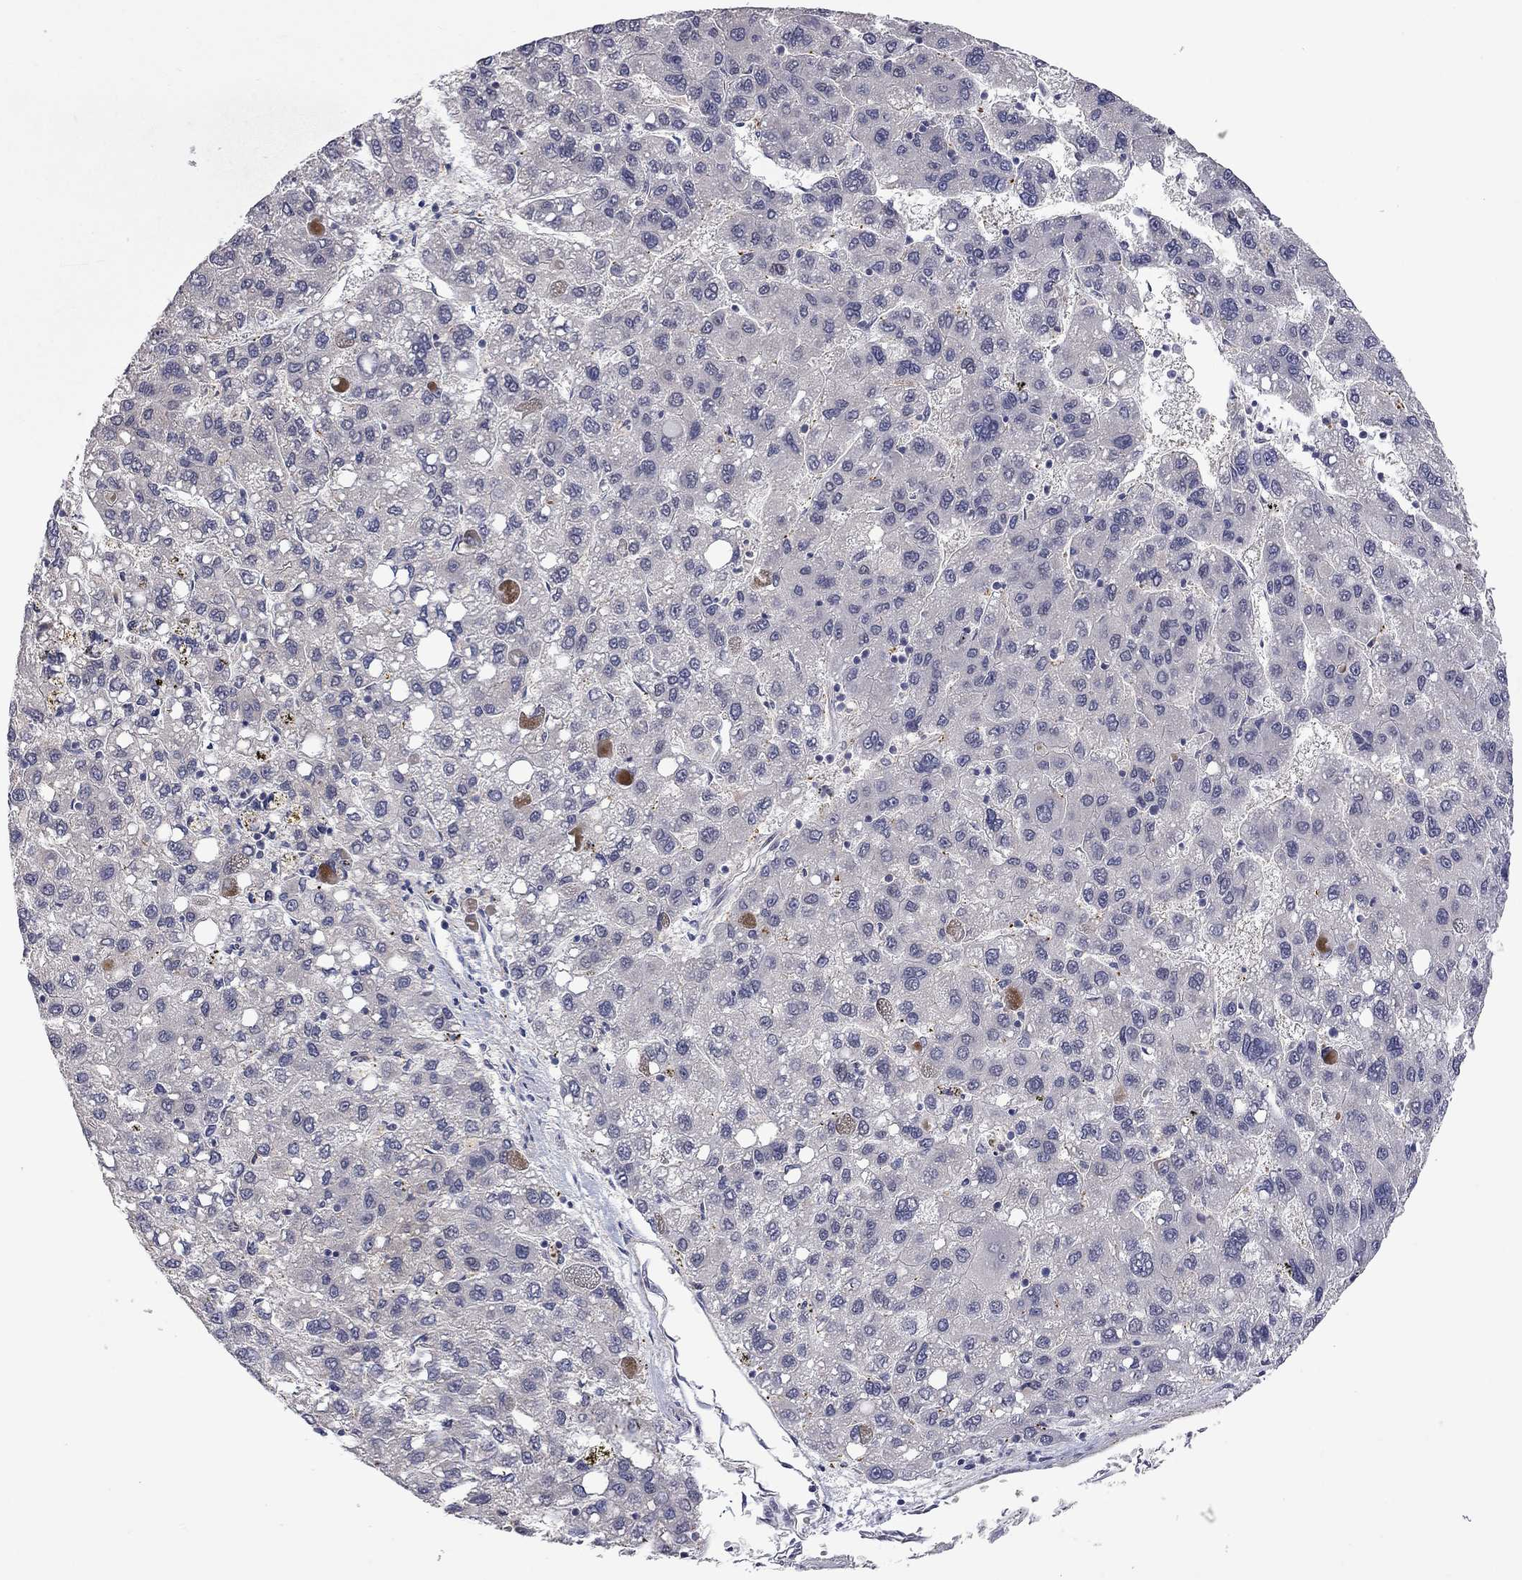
{"staining": {"intensity": "negative", "quantity": "none", "location": "none"}, "tissue": "liver cancer", "cell_type": "Tumor cells", "image_type": "cancer", "snomed": [{"axis": "morphology", "description": "Carcinoma, Hepatocellular, NOS"}, {"axis": "topography", "description": "Liver"}], "caption": "IHC of human hepatocellular carcinoma (liver) demonstrates no positivity in tumor cells. (Immunohistochemistry (ihc), brightfield microscopy, high magnification).", "gene": "FABP12", "patient": {"sex": "female", "age": 82}}